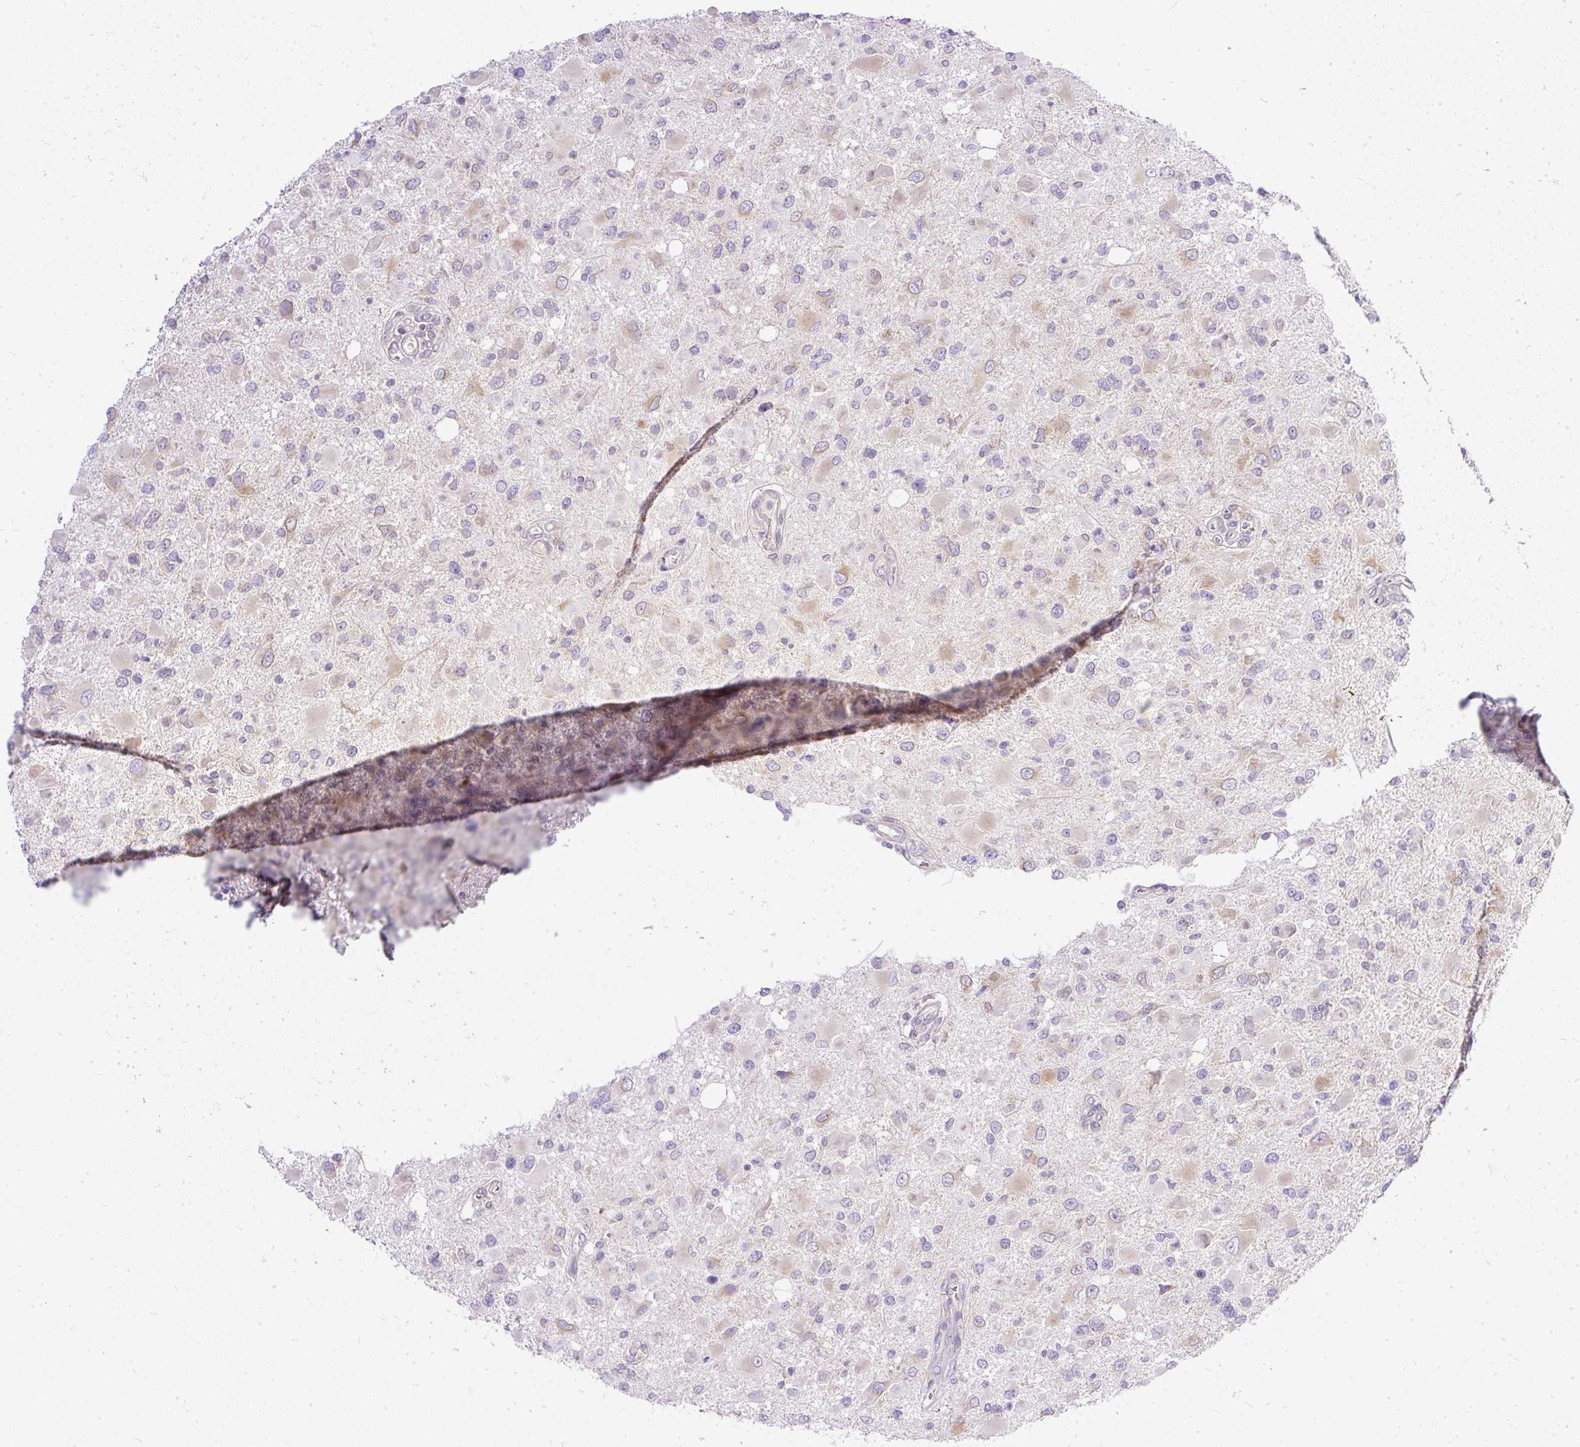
{"staining": {"intensity": "weak", "quantity": "<25%", "location": "cytoplasmic/membranous"}, "tissue": "glioma", "cell_type": "Tumor cells", "image_type": "cancer", "snomed": [{"axis": "morphology", "description": "Glioma, malignant, High grade"}, {"axis": "topography", "description": "Brain"}], "caption": "A high-resolution image shows immunohistochemistry staining of high-grade glioma (malignant), which demonstrates no significant expression in tumor cells.", "gene": "AMFR", "patient": {"sex": "male", "age": 53}}